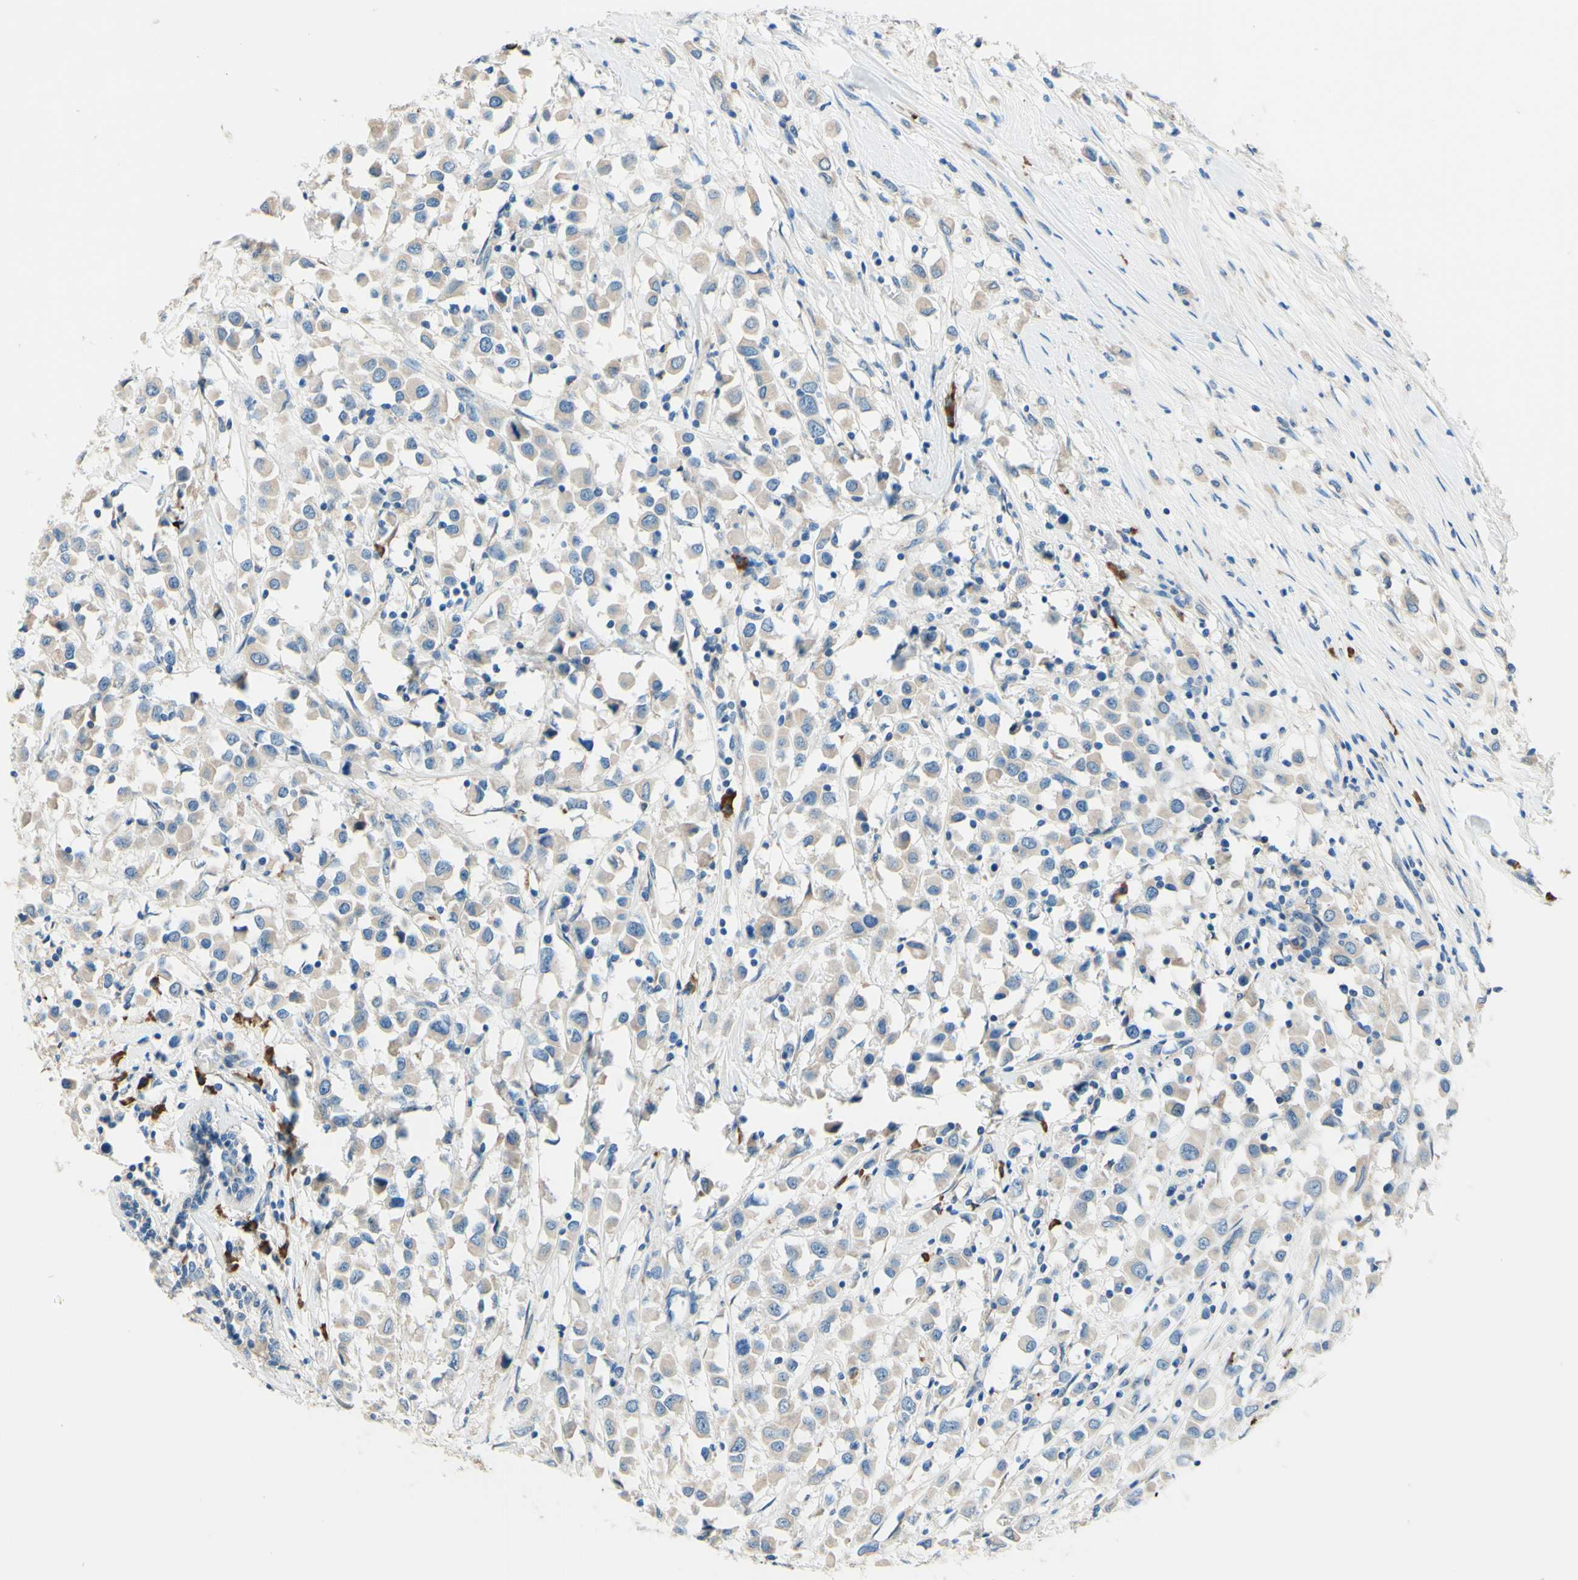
{"staining": {"intensity": "weak", "quantity": ">75%", "location": "cytoplasmic/membranous"}, "tissue": "breast cancer", "cell_type": "Tumor cells", "image_type": "cancer", "snomed": [{"axis": "morphology", "description": "Duct carcinoma"}, {"axis": "topography", "description": "Breast"}], "caption": "Brown immunohistochemical staining in human breast cancer (intraductal carcinoma) displays weak cytoplasmic/membranous expression in about >75% of tumor cells.", "gene": "PASD1", "patient": {"sex": "female", "age": 61}}